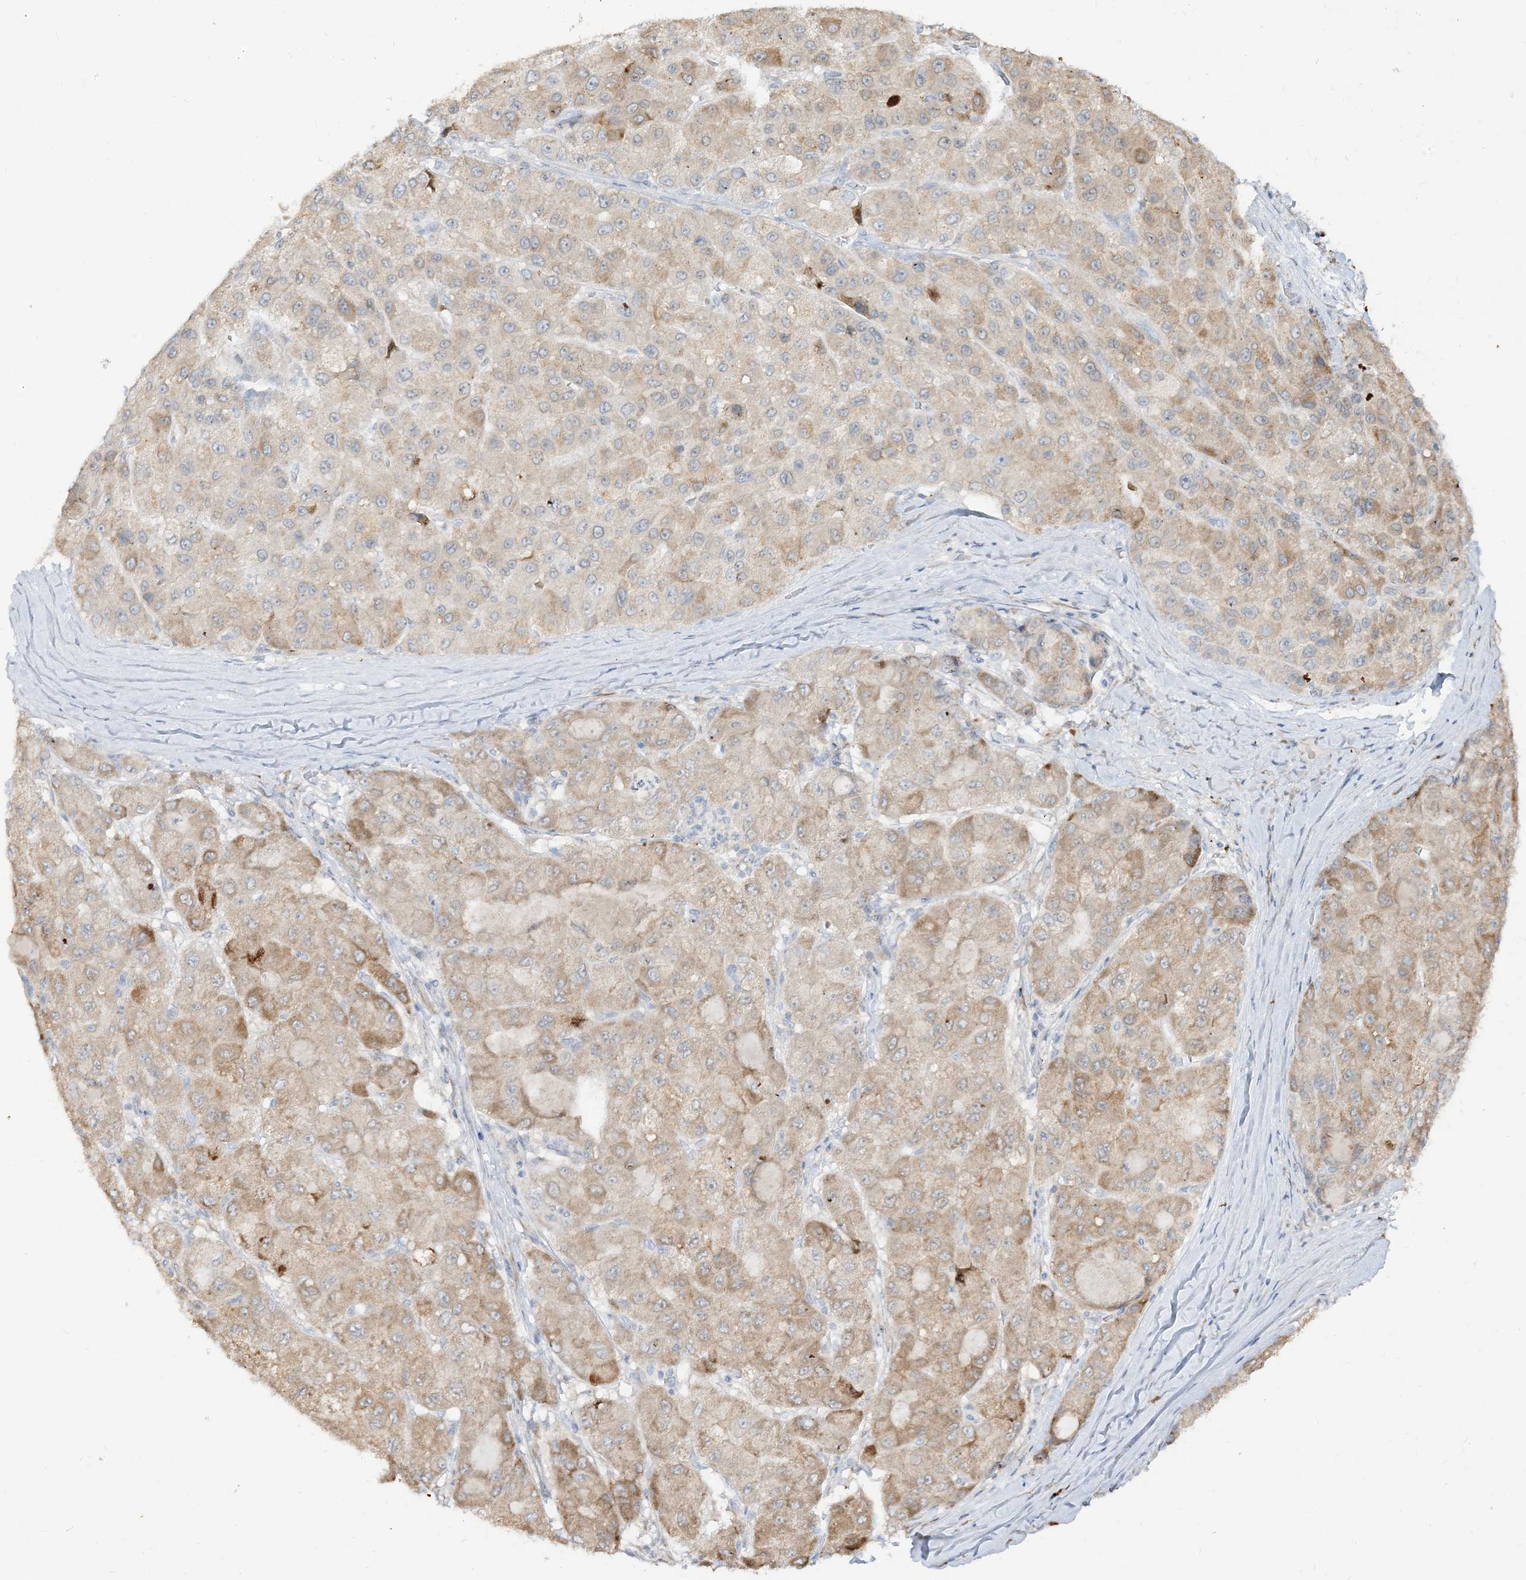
{"staining": {"intensity": "moderate", "quantity": "<25%", "location": "cytoplasmic/membranous"}, "tissue": "liver cancer", "cell_type": "Tumor cells", "image_type": "cancer", "snomed": [{"axis": "morphology", "description": "Carcinoma, Hepatocellular, NOS"}, {"axis": "topography", "description": "Liver"}], "caption": "This photomicrograph displays liver cancer (hepatocellular carcinoma) stained with immunohistochemistry (IHC) to label a protein in brown. The cytoplasmic/membranous of tumor cells show moderate positivity for the protein. Nuclei are counter-stained blue.", "gene": "LOXL3", "patient": {"sex": "male", "age": 80}}